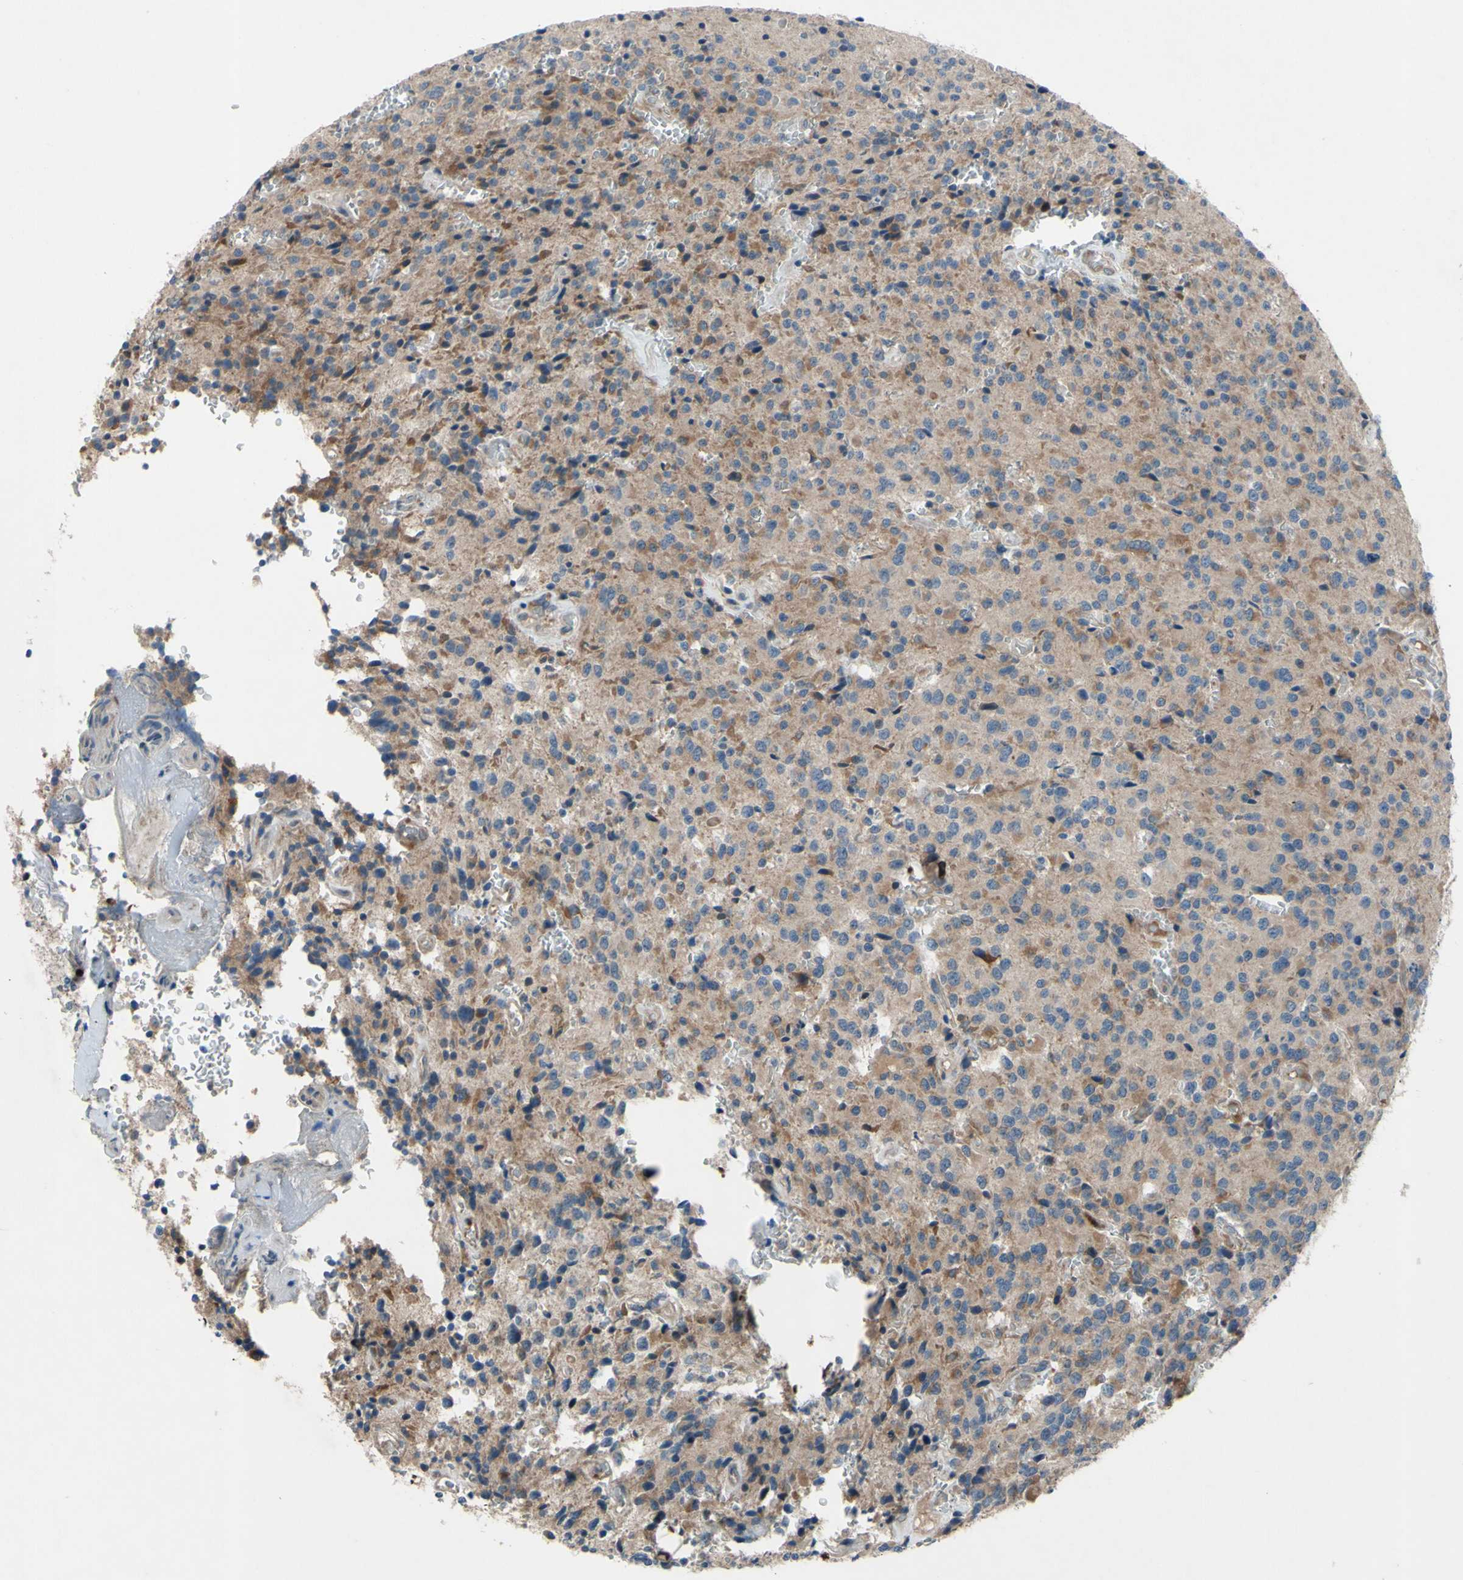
{"staining": {"intensity": "moderate", "quantity": ">75%", "location": "cytoplasmic/membranous"}, "tissue": "glioma", "cell_type": "Tumor cells", "image_type": "cancer", "snomed": [{"axis": "morphology", "description": "Glioma, malignant, Low grade"}, {"axis": "topography", "description": "Brain"}], "caption": "Brown immunohistochemical staining in human low-grade glioma (malignant) exhibits moderate cytoplasmic/membranous staining in approximately >75% of tumor cells.", "gene": "GRAMD2B", "patient": {"sex": "male", "age": 58}}